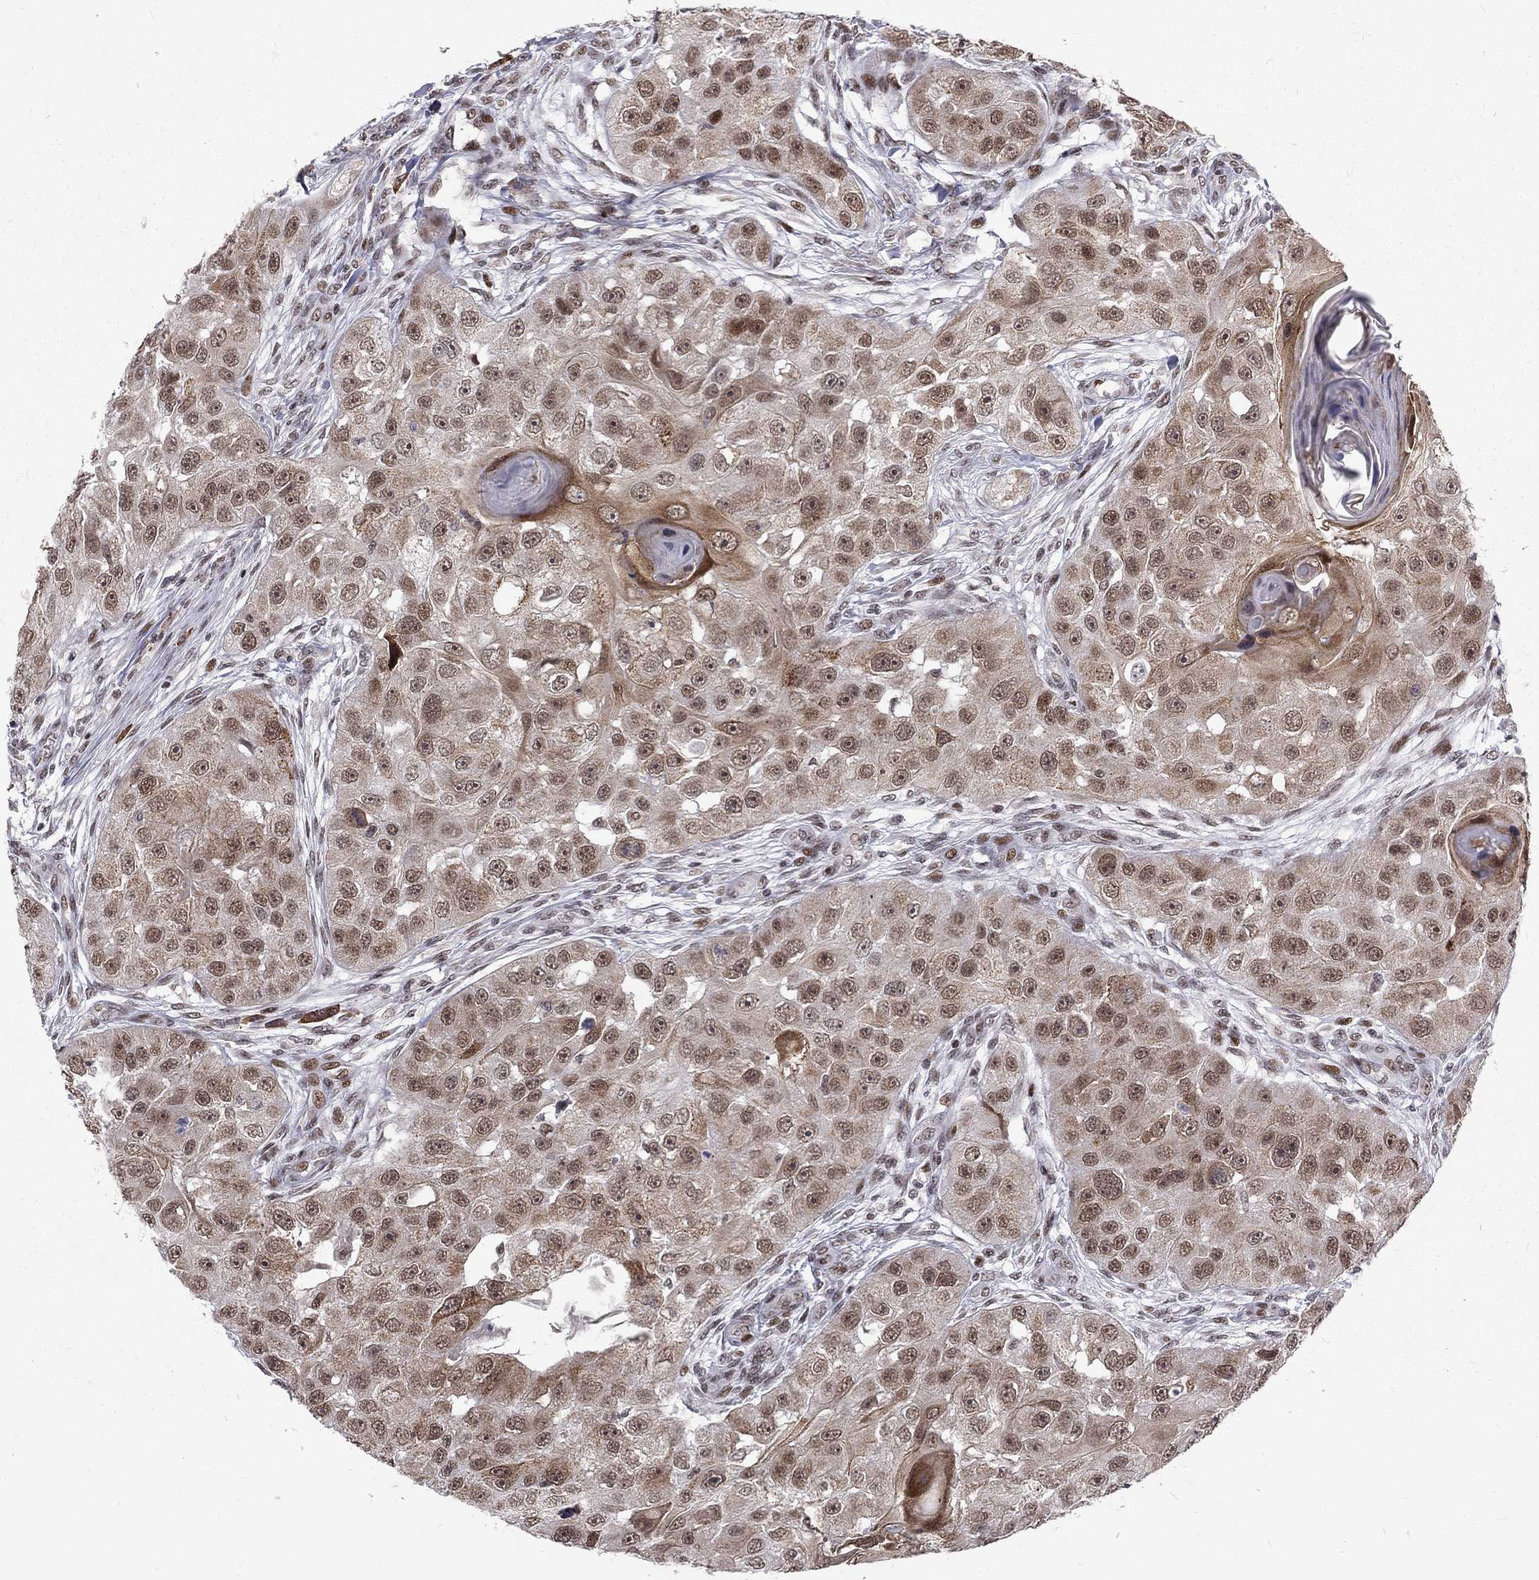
{"staining": {"intensity": "moderate", "quantity": "25%-75%", "location": "nuclear"}, "tissue": "head and neck cancer", "cell_type": "Tumor cells", "image_type": "cancer", "snomed": [{"axis": "morphology", "description": "Squamous cell carcinoma, NOS"}, {"axis": "topography", "description": "Head-Neck"}], "caption": "About 25%-75% of tumor cells in head and neck cancer exhibit moderate nuclear protein expression as visualized by brown immunohistochemical staining.", "gene": "TCEAL1", "patient": {"sex": "male", "age": 51}}